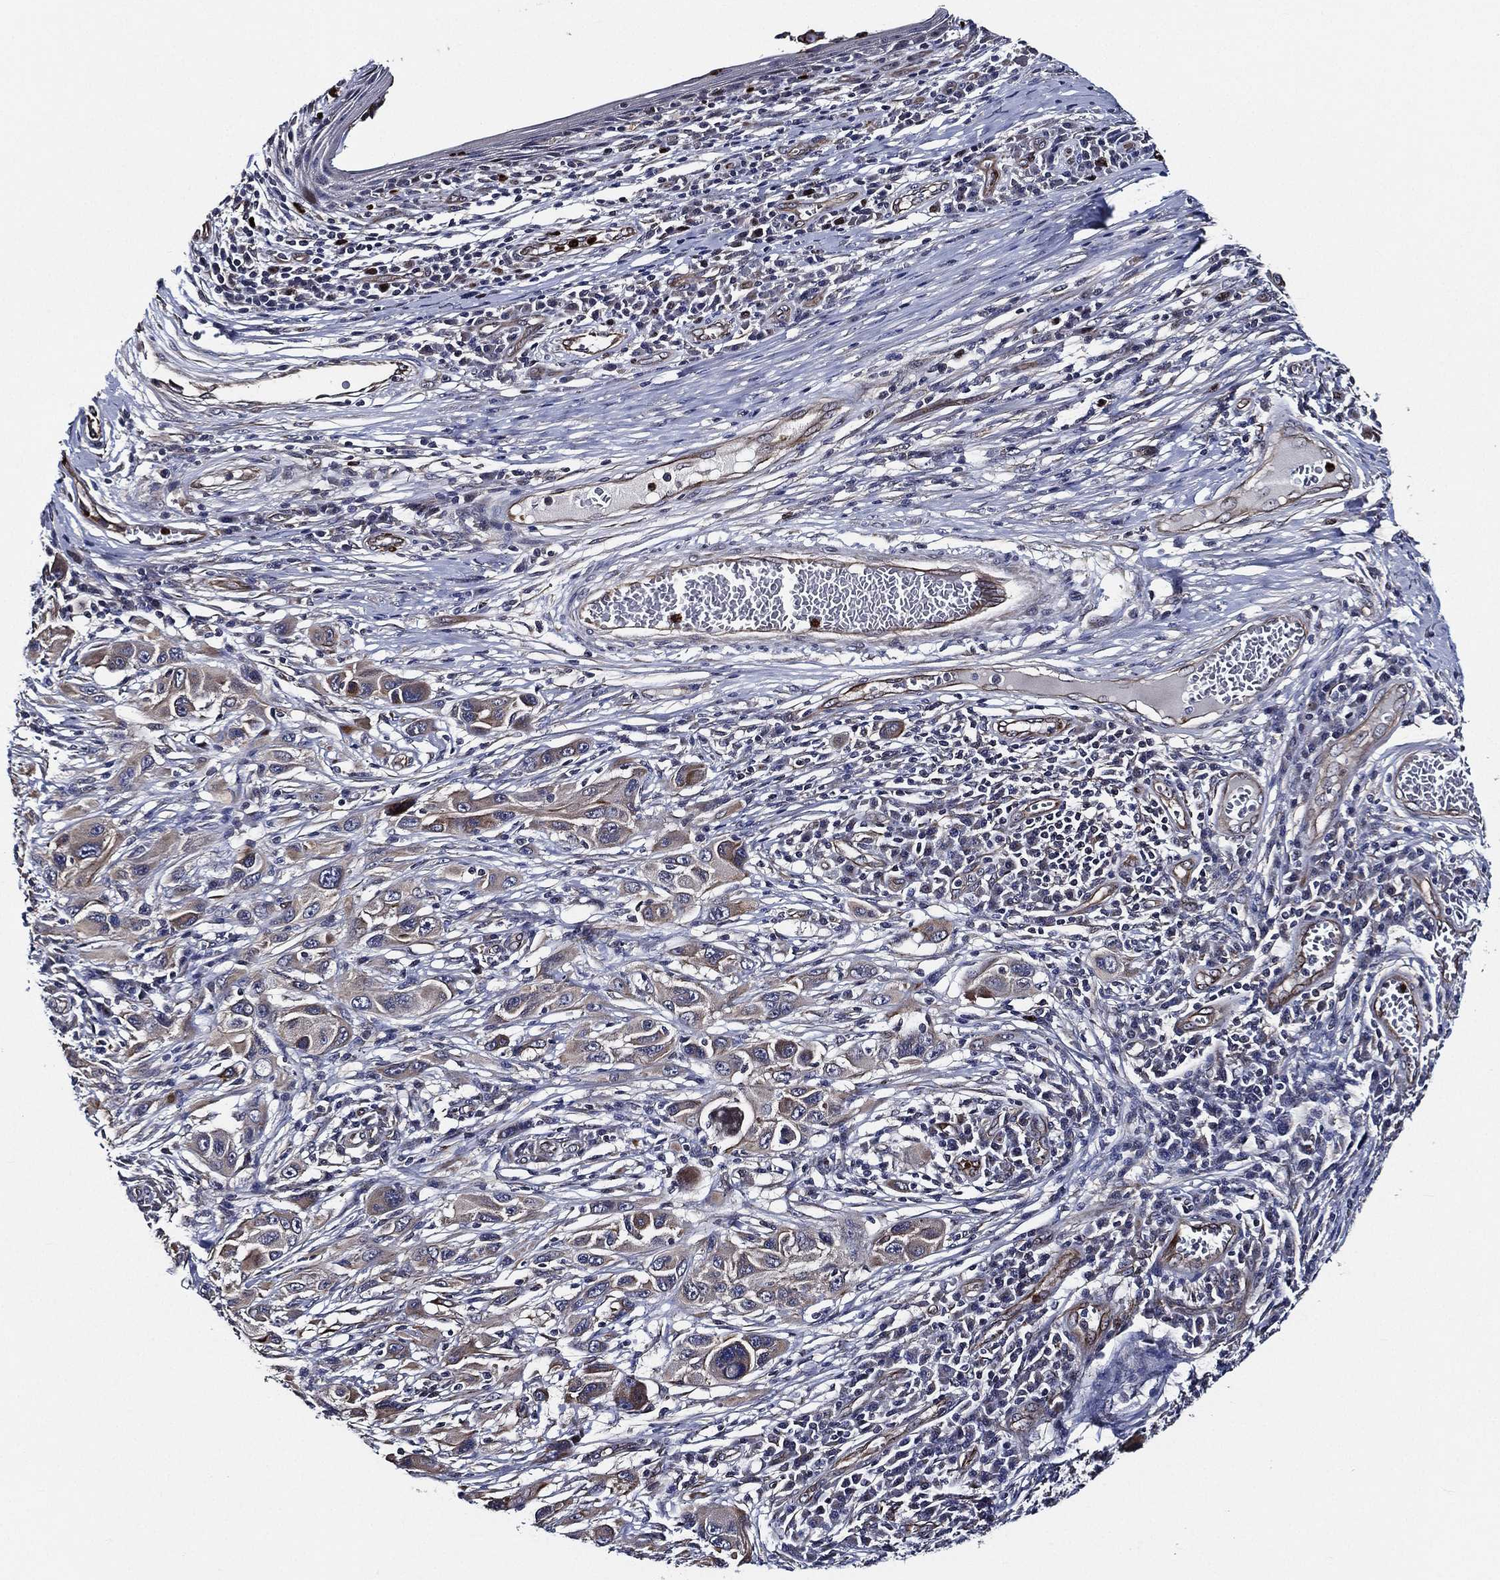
{"staining": {"intensity": "weak", "quantity": "<25%", "location": "cytoplasmic/membranous"}, "tissue": "melanoma", "cell_type": "Tumor cells", "image_type": "cancer", "snomed": [{"axis": "morphology", "description": "Malignant melanoma, NOS"}, {"axis": "topography", "description": "Skin"}], "caption": "Tumor cells show no significant protein expression in melanoma.", "gene": "KIF20B", "patient": {"sex": "male", "age": 53}}